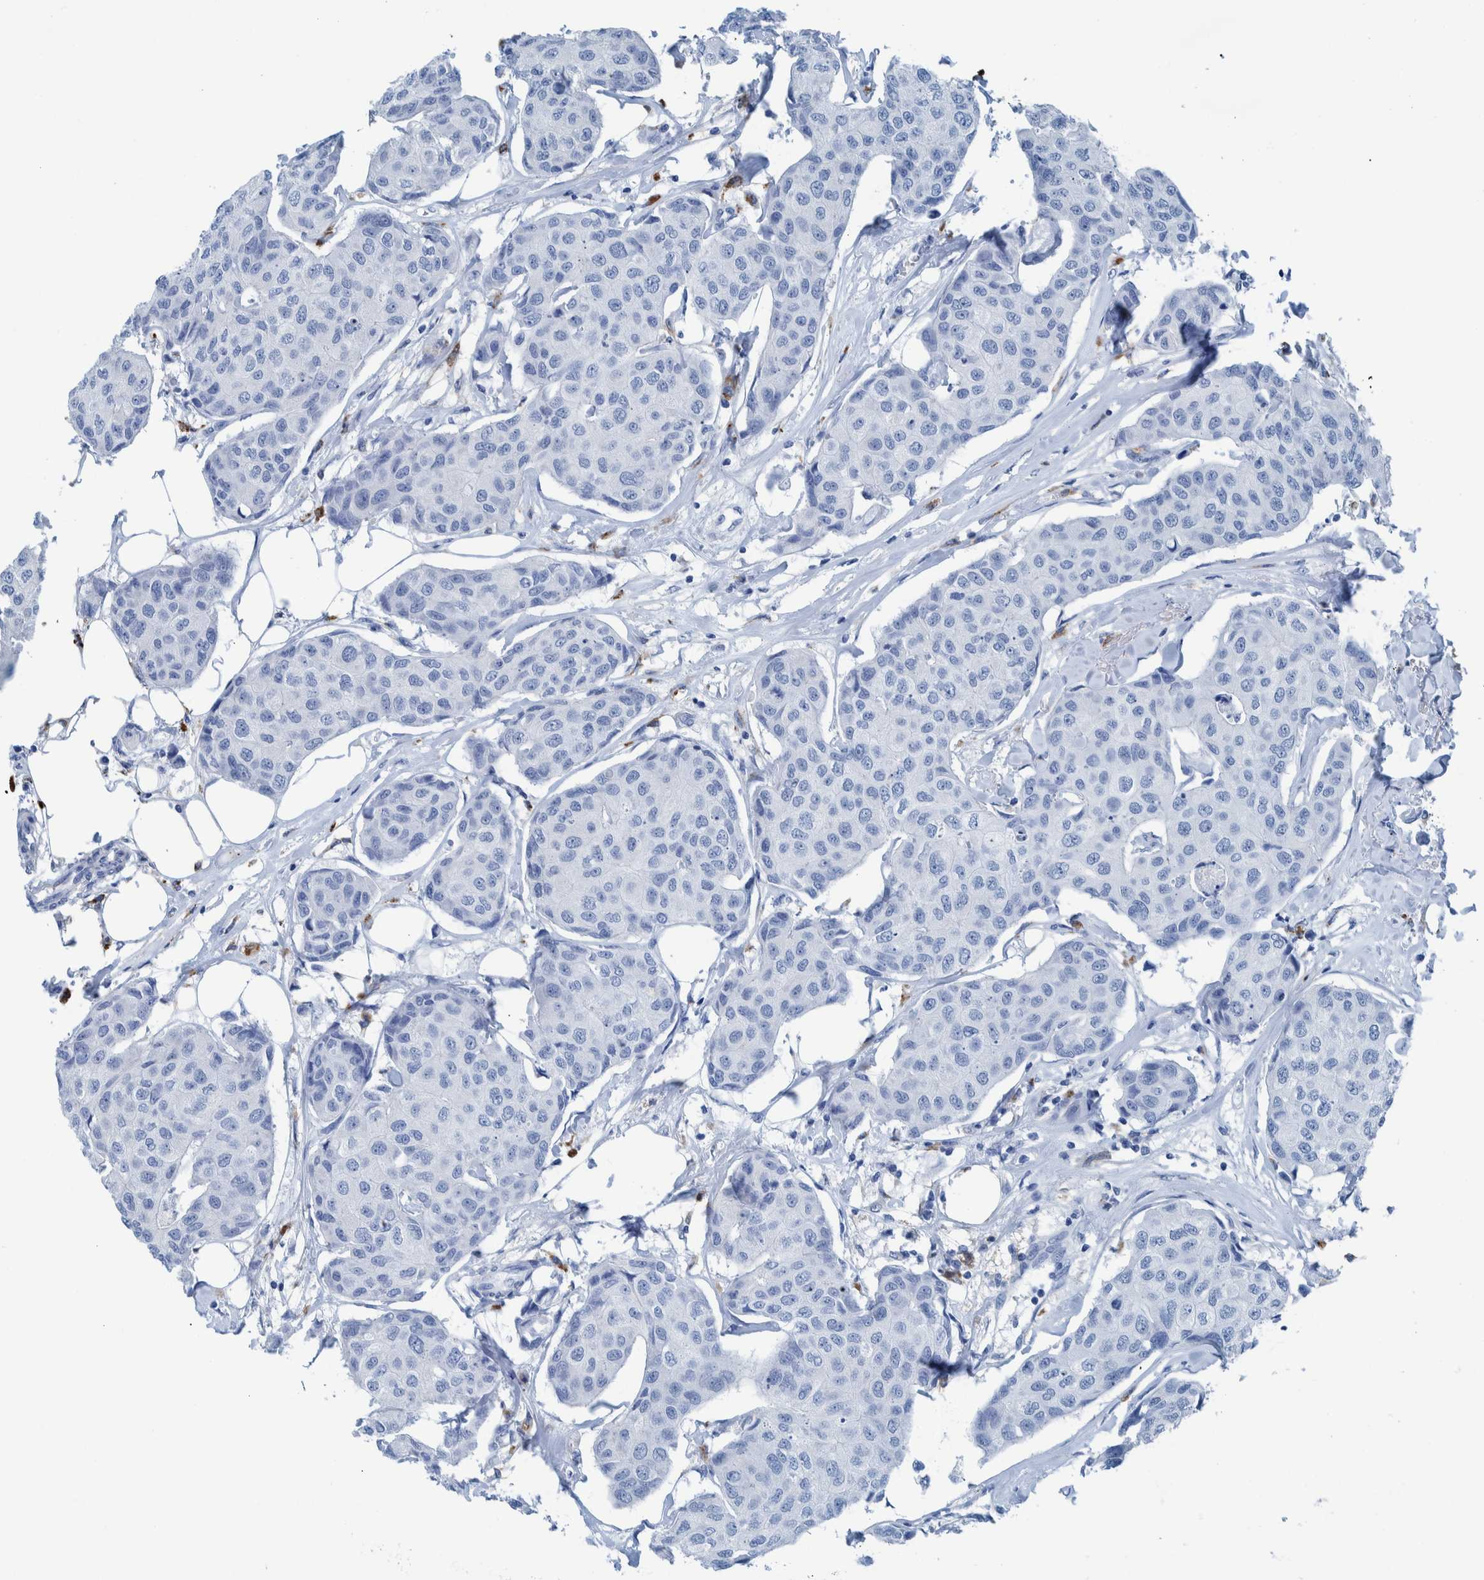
{"staining": {"intensity": "negative", "quantity": "none", "location": "none"}, "tissue": "breast cancer", "cell_type": "Tumor cells", "image_type": "cancer", "snomed": [{"axis": "morphology", "description": "Duct carcinoma"}, {"axis": "topography", "description": "Breast"}], "caption": "Protein analysis of breast intraductal carcinoma displays no significant staining in tumor cells.", "gene": "IDO1", "patient": {"sex": "female", "age": 80}}